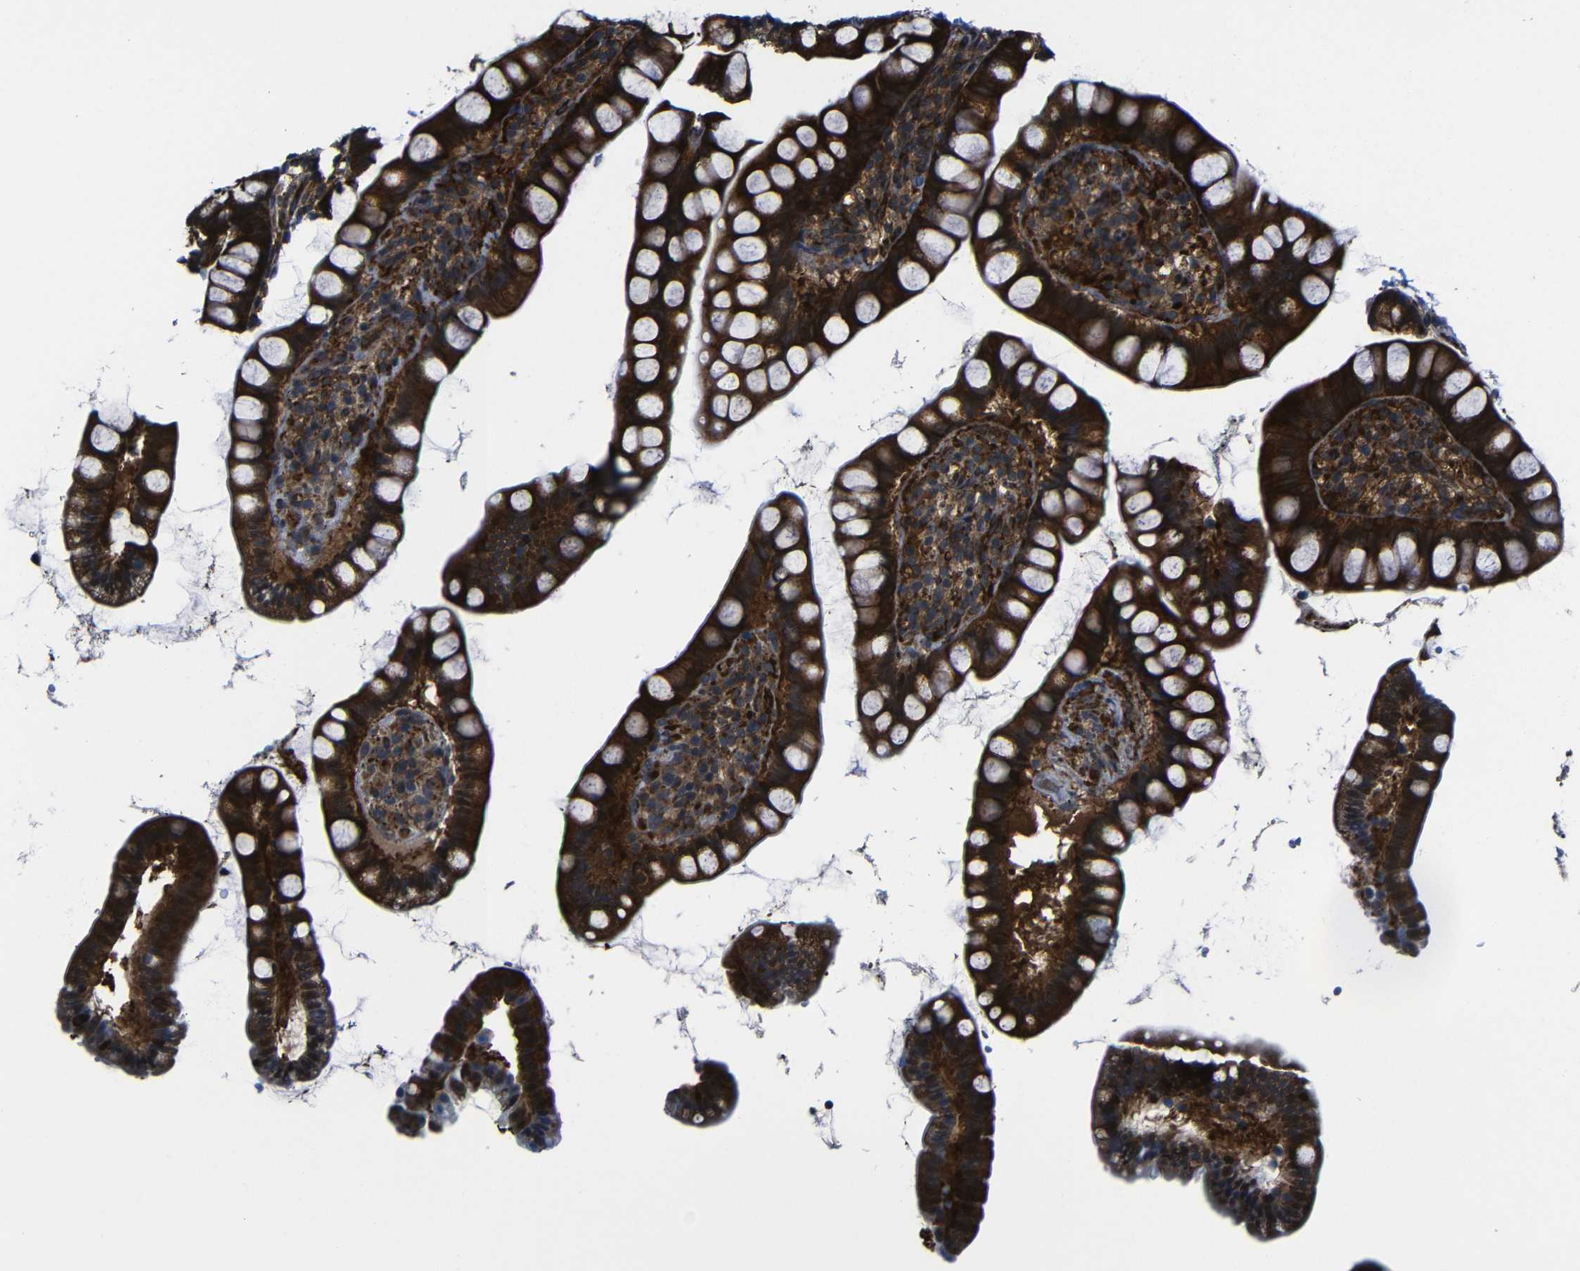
{"staining": {"intensity": "strong", "quantity": ">75%", "location": "cytoplasmic/membranous"}, "tissue": "small intestine", "cell_type": "Glandular cells", "image_type": "normal", "snomed": [{"axis": "morphology", "description": "Normal tissue, NOS"}, {"axis": "topography", "description": "Small intestine"}], "caption": "Protein staining of normal small intestine demonstrates strong cytoplasmic/membranous expression in approximately >75% of glandular cells. (Brightfield microscopy of DAB IHC at high magnification).", "gene": "KIAA0513", "patient": {"sex": "female", "age": 84}}